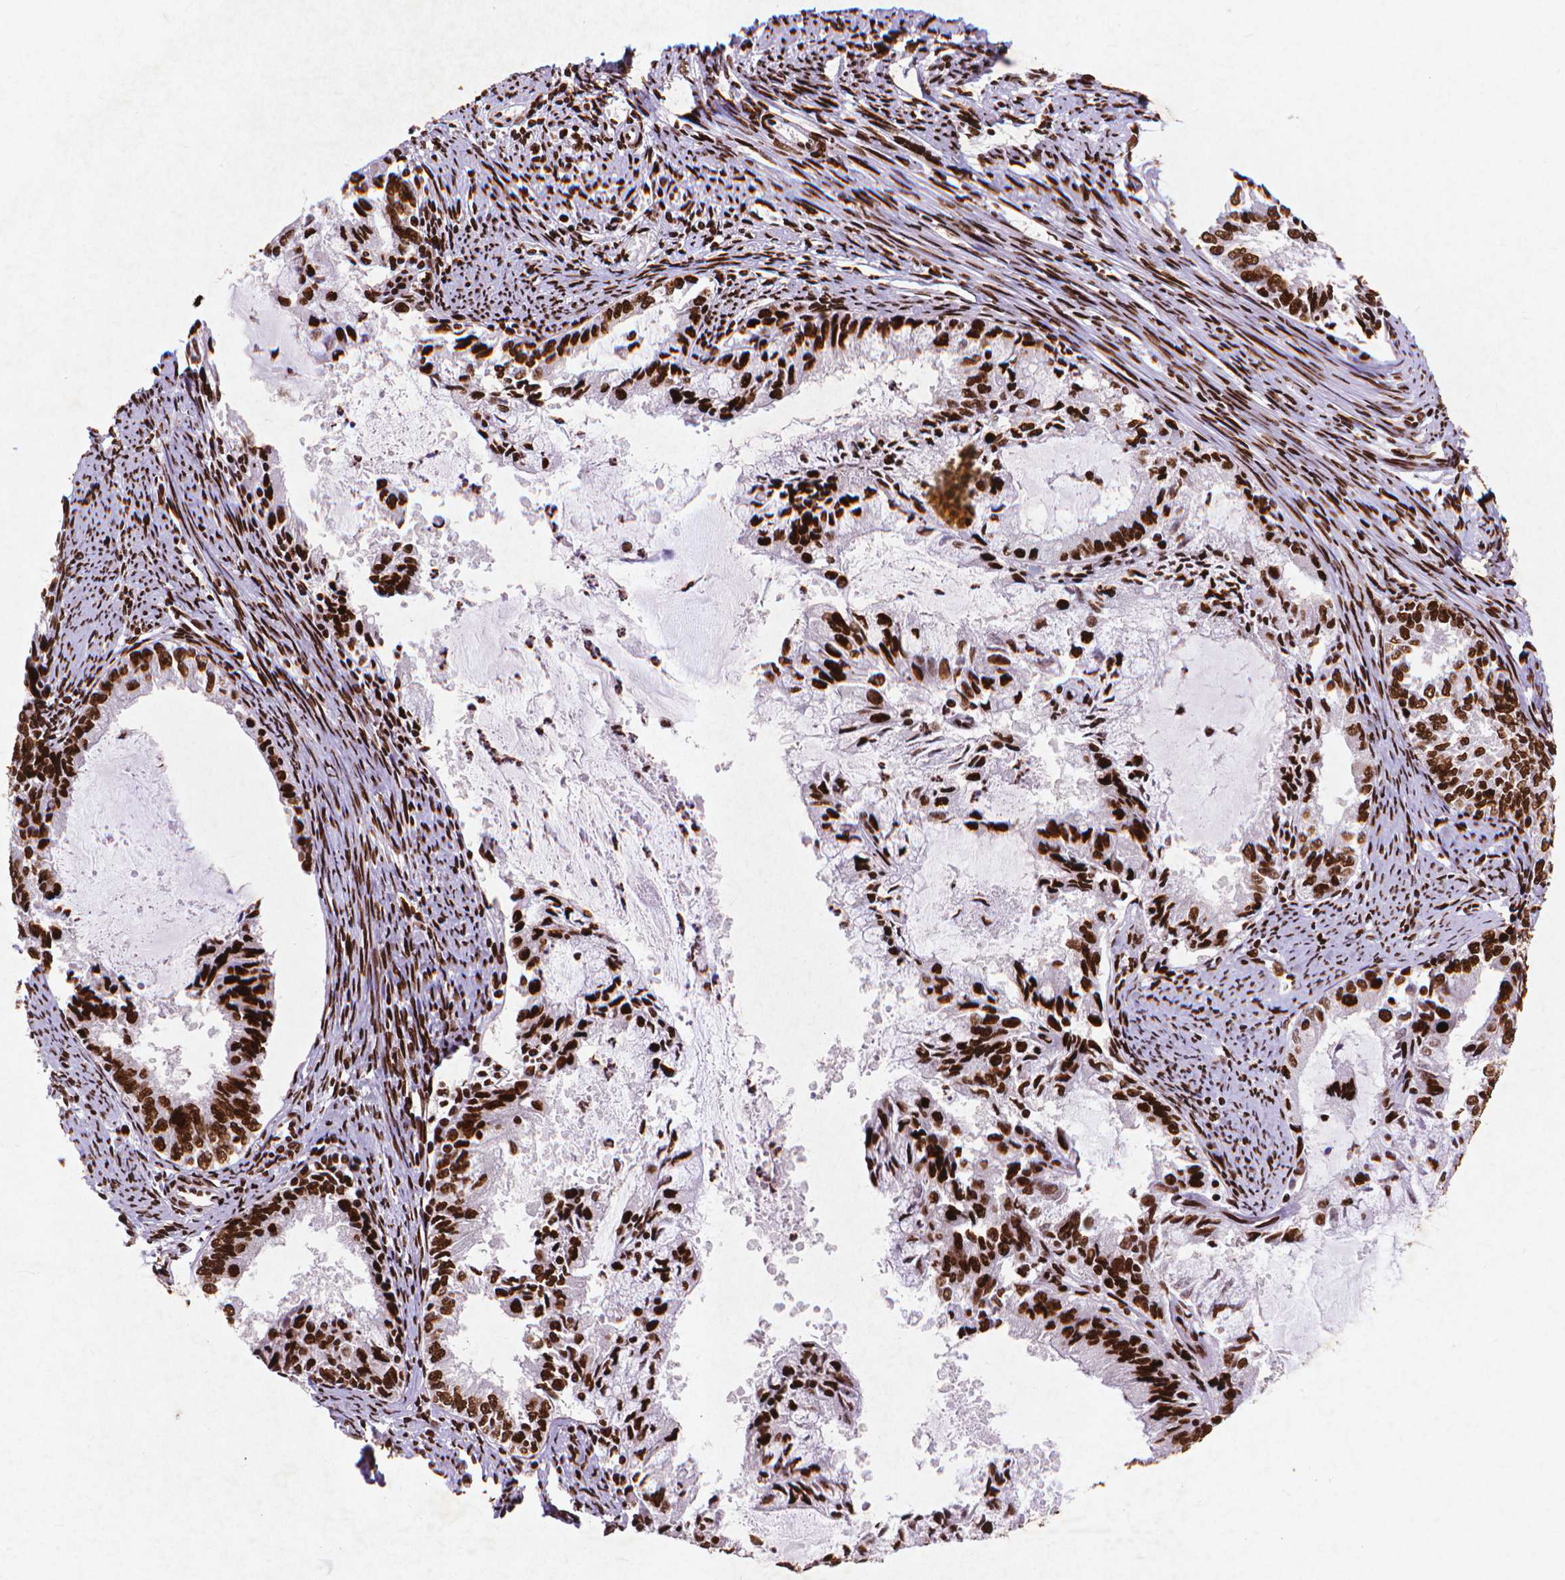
{"staining": {"intensity": "strong", "quantity": ">75%", "location": "nuclear"}, "tissue": "endometrial cancer", "cell_type": "Tumor cells", "image_type": "cancer", "snomed": [{"axis": "morphology", "description": "Adenocarcinoma, NOS"}, {"axis": "topography", "description": "Endometrium"}], "caption": "Tumor cells reveal high levels of strong nuclear staining in about >75% of cells in endometrial cancer. Nuclei are stained in blue.", "gene": "CITED2", "patient": {"sex": "female", "age": 57}}